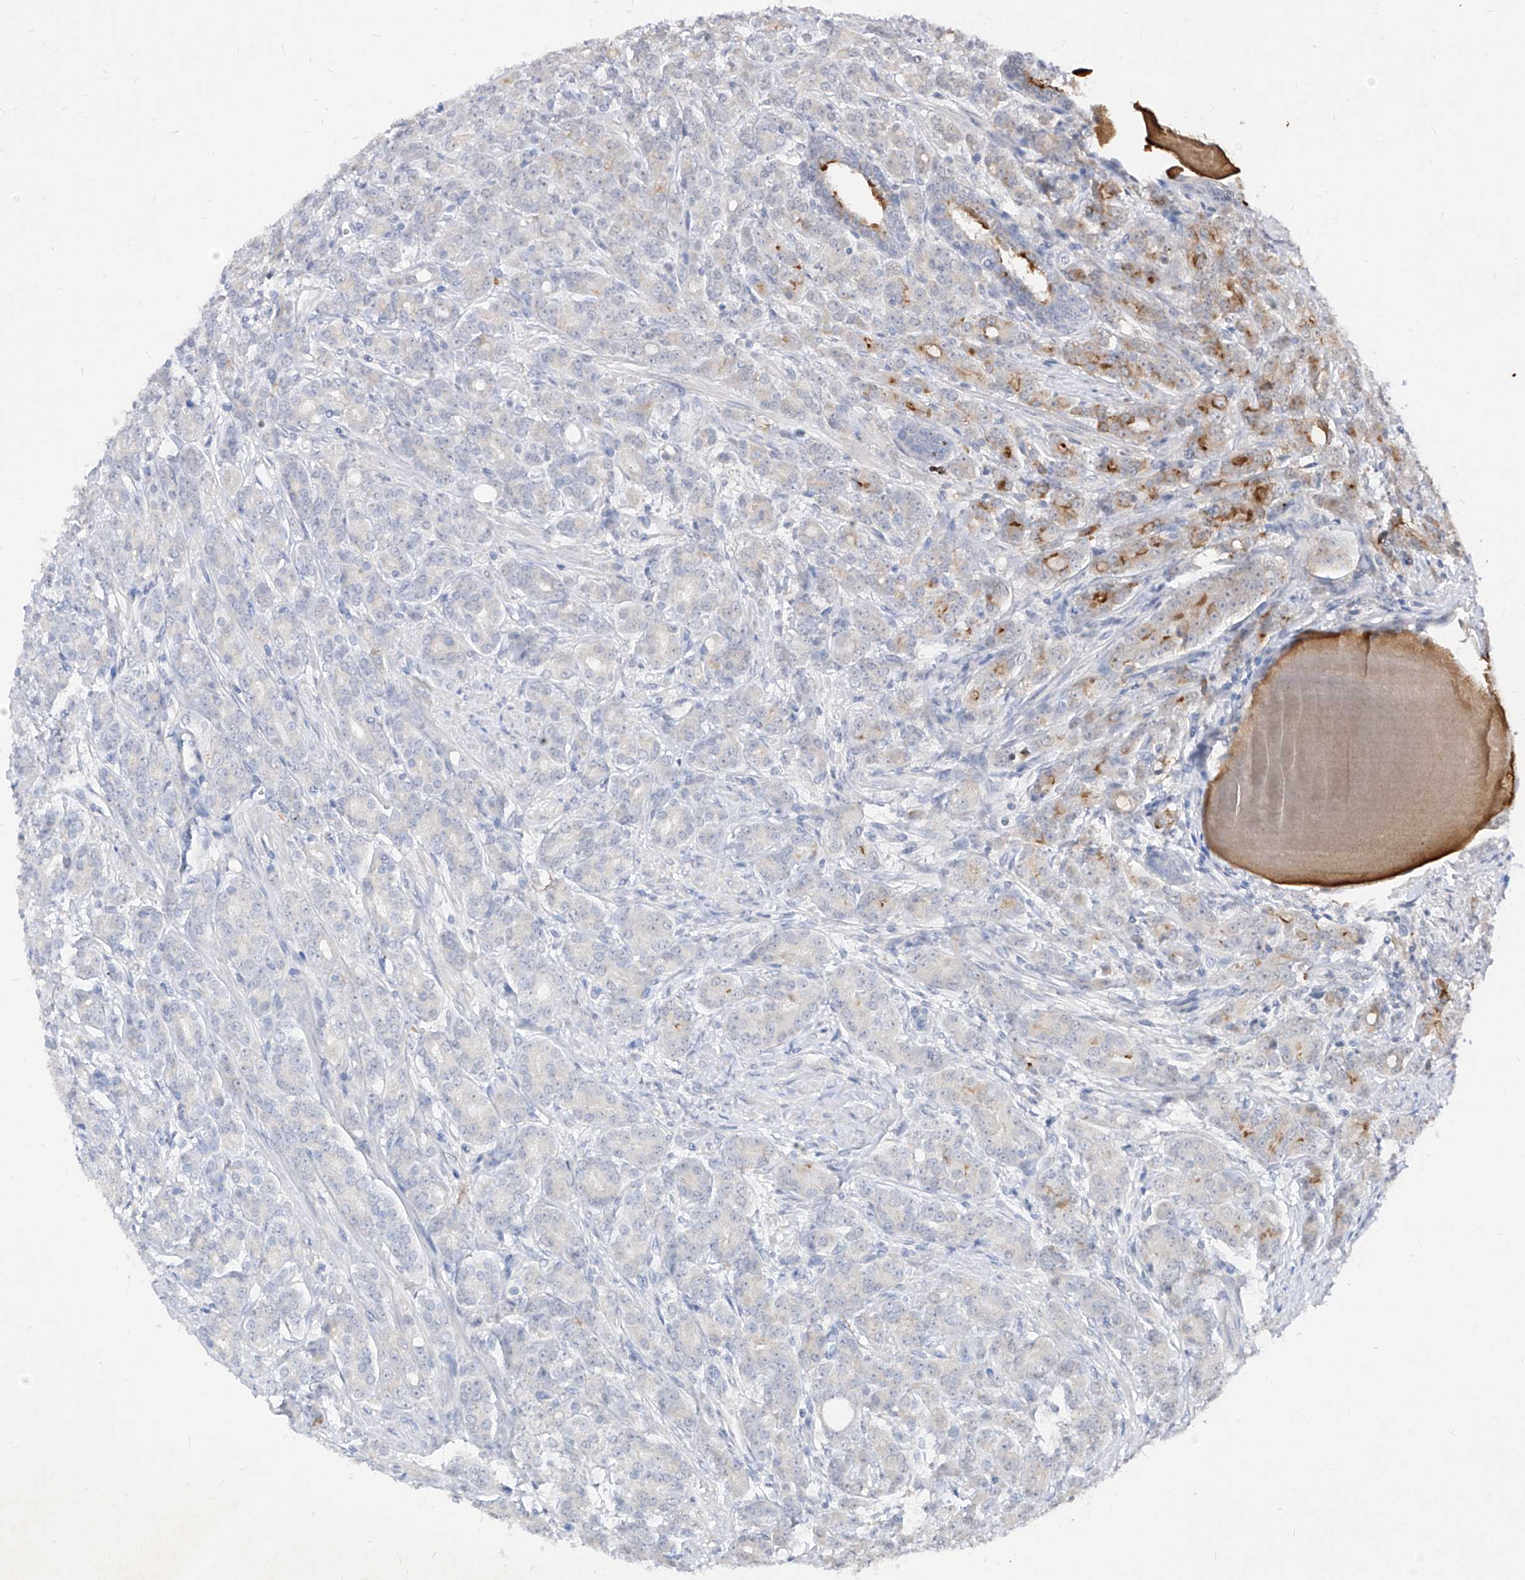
{"staining": {"intensity": "moderate", "quantity": "<25%", "location": "cytoplasmic/membranous"}, "tissue": "prostate cancer", "cell_type": "Tumor cells", "image_type": "cancer", "snomed": [{"axis": "morphology", "description": "Adenocarcinoma, High grade"}, {"axis": "topography", "description": "Prostate"}], "caption": "This is a histology image of immunohistochemistry staining of prostate cancer, which shows moderate expression in the cytoplasmic/membranous of tumor cells.", "gene": "C4A", "patient": {"sex": "male", "age": 62}}